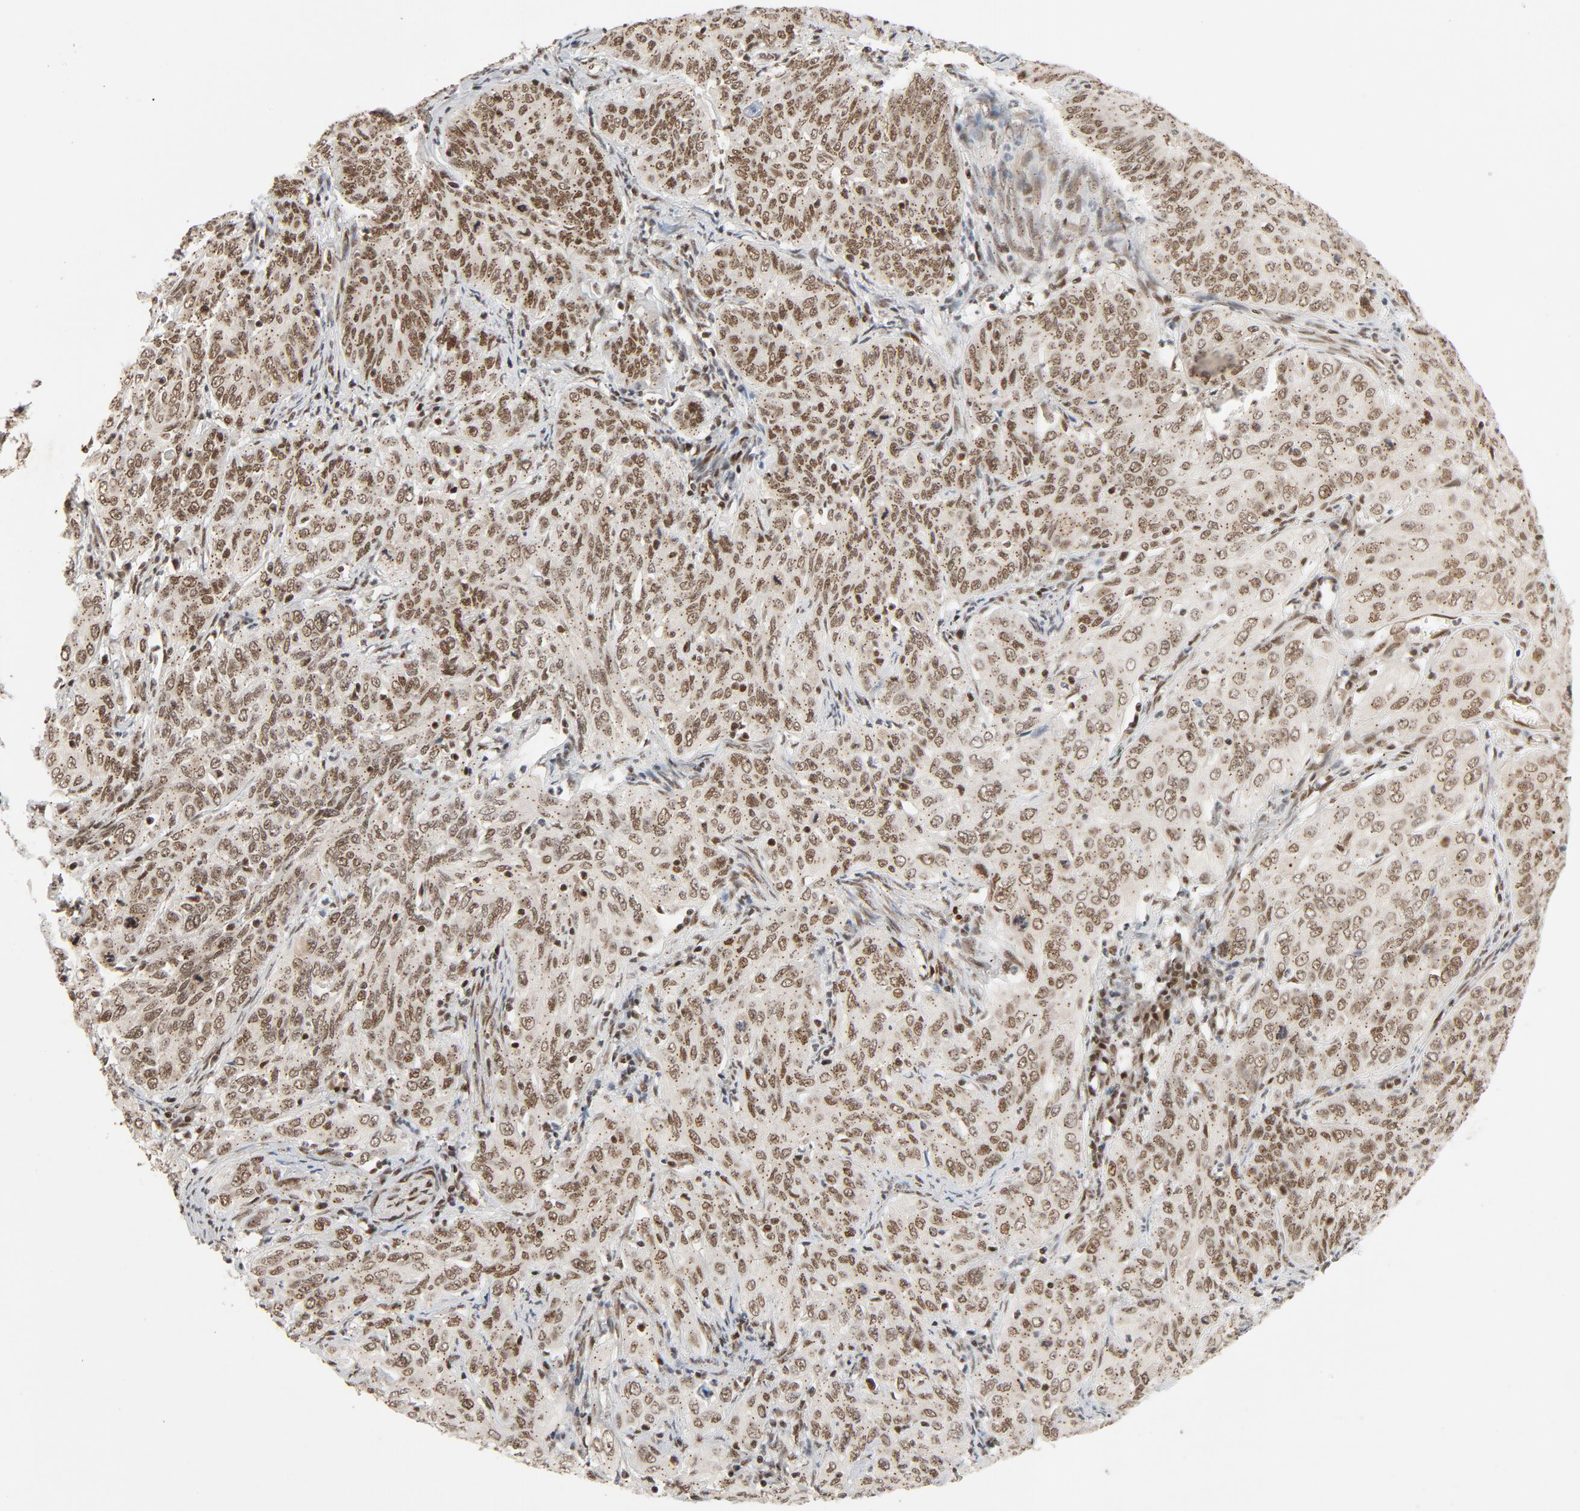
{"staining": {"intensity": "moderate", "quantity": ">75%", "location": "nuclear"}, "tissue": "cervical cancer", "cell_type": "Tumor cells", "image_type": "cancer", "snomed": [{"axis": "morphology", "description": "Squamous cell carcinoma, NOS"}, {"axis": "topography", "description": "Cervix"}], "caption": "This histopathology image reveals immunohistochemistry (IHC) staining of human cervical cancer (squamous cell carcinoma), with medium moderate nuclear staining in approximately >75% of tumor cells.", "gene": "SMARCD1", "patient": {"sex": "female", "age": 38}}